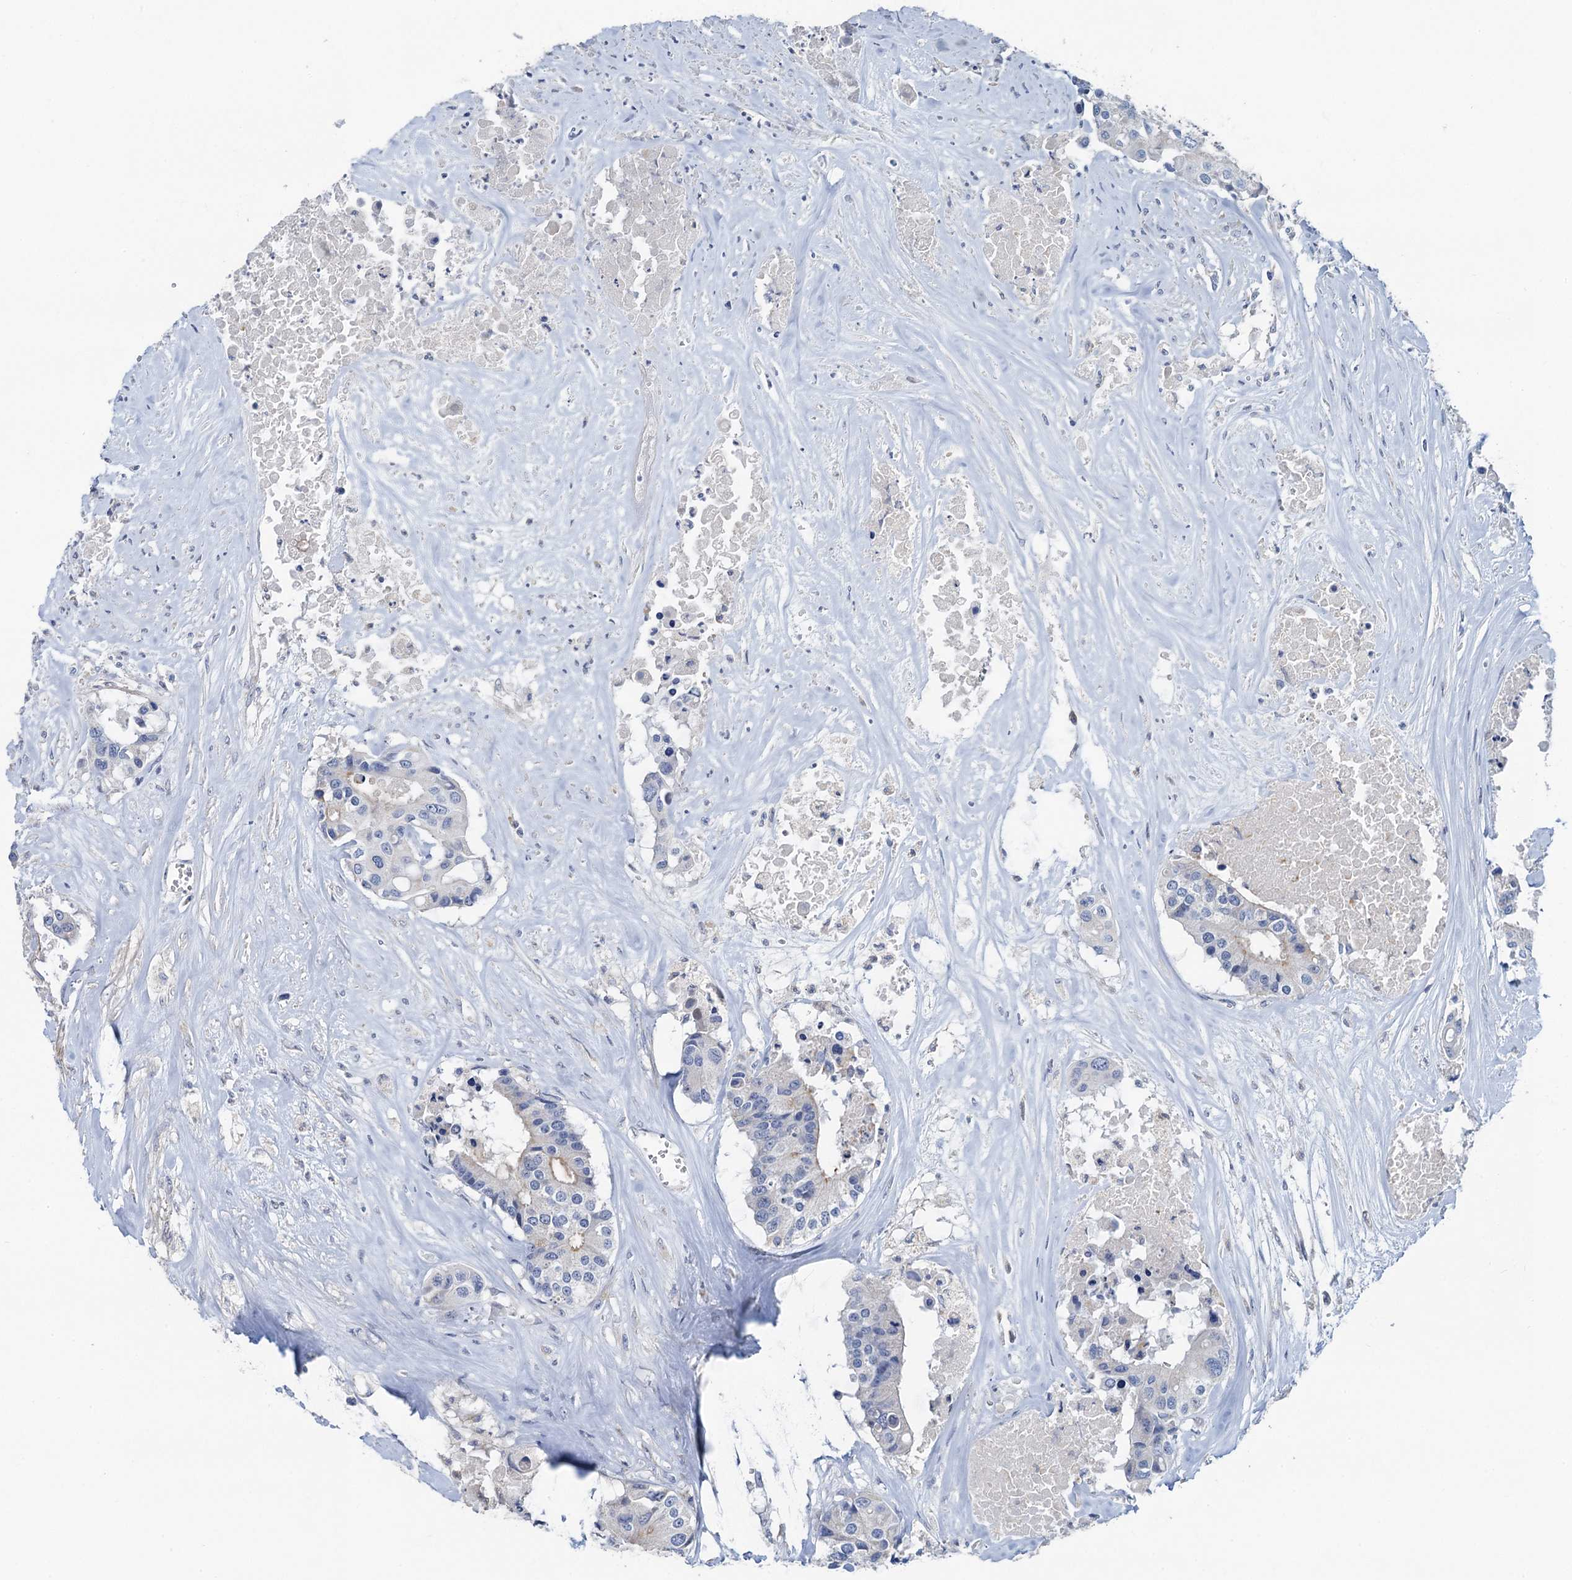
{"staining": {"intensity": "weak", "quantity": "<25%", "location": "cytoplasmic/membranous"}, "tissue": "colorectal cancer", "cell_type": "Tumor cells", "image_type": "cancer", "snomed": [{"axis": "morphology", "description": "Adenocarcinoma, NOS"}, {"axis": "topography", "description": "Colon"}], "caption": "Immunohistochemistry (IHC) image of neoplastic tissue: colorectal adenocarcinoma stained with DAB (3,3'-diaminobenzidine) reveals no significant protein expression in tumor cells.", "gene": "PLLP", "patient": {"sex": "male", "age": 77}}